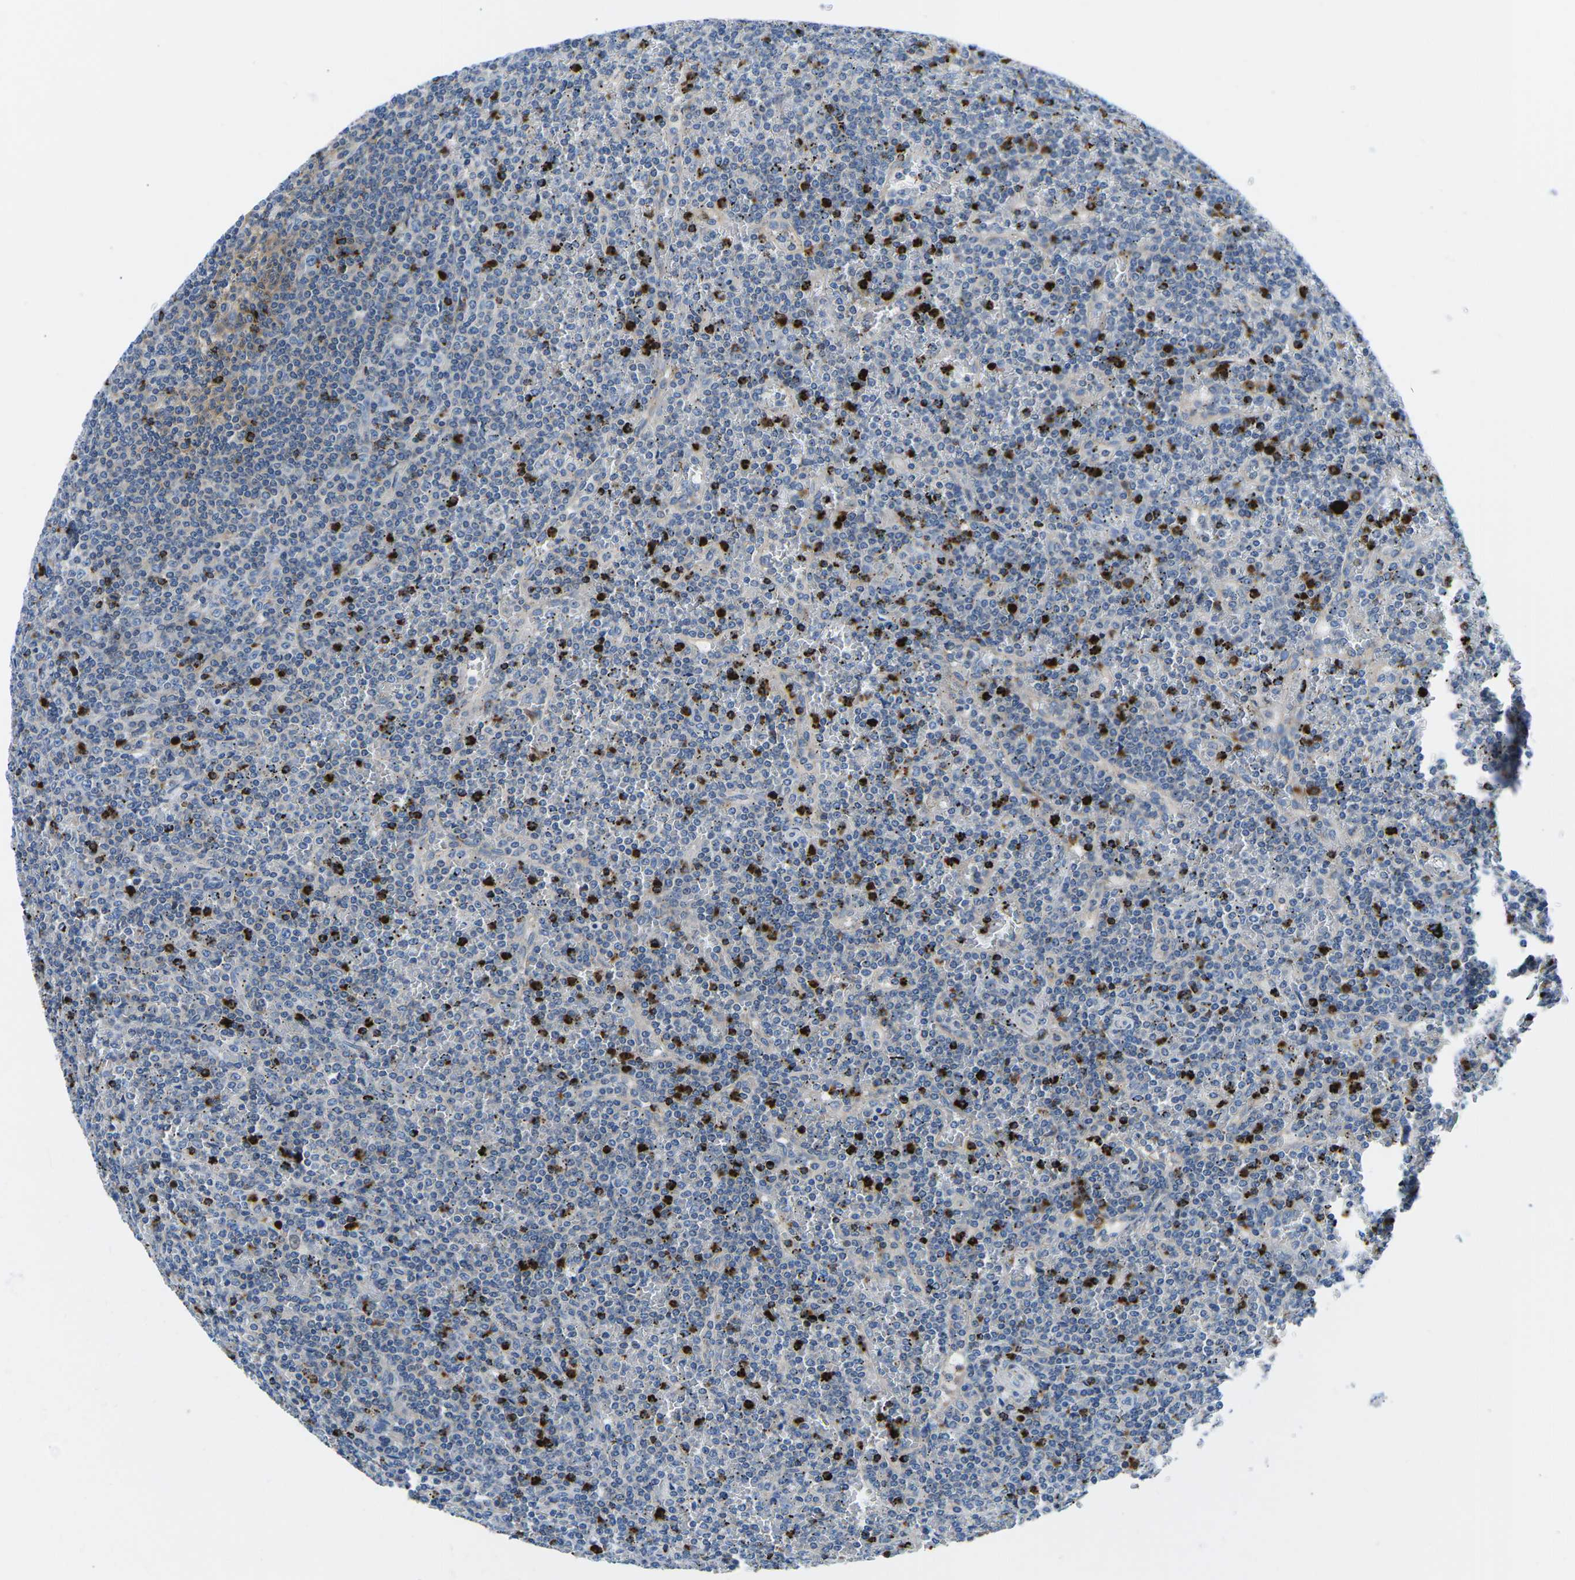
{"staining": {"intensity": "negative", "quantity": "none", "location": "none"}, "tissue": "lymphoma", "cell_type": "Tumor cells", "image_type": "cancer", "snomed": [{"axis": "morphology", "description": "Malignant lymphoma, non-Hodgkin's type, Low grade"}, {"axis": "topography", "description": "Spleen"}], "caption": "This is a photomicrograph of immunohistochemistry (IHC) staining of lymphoma, which shows no staining in tumor cells.", "gene": "MC4R", "patient": {"sex": "female", "age": 19}}